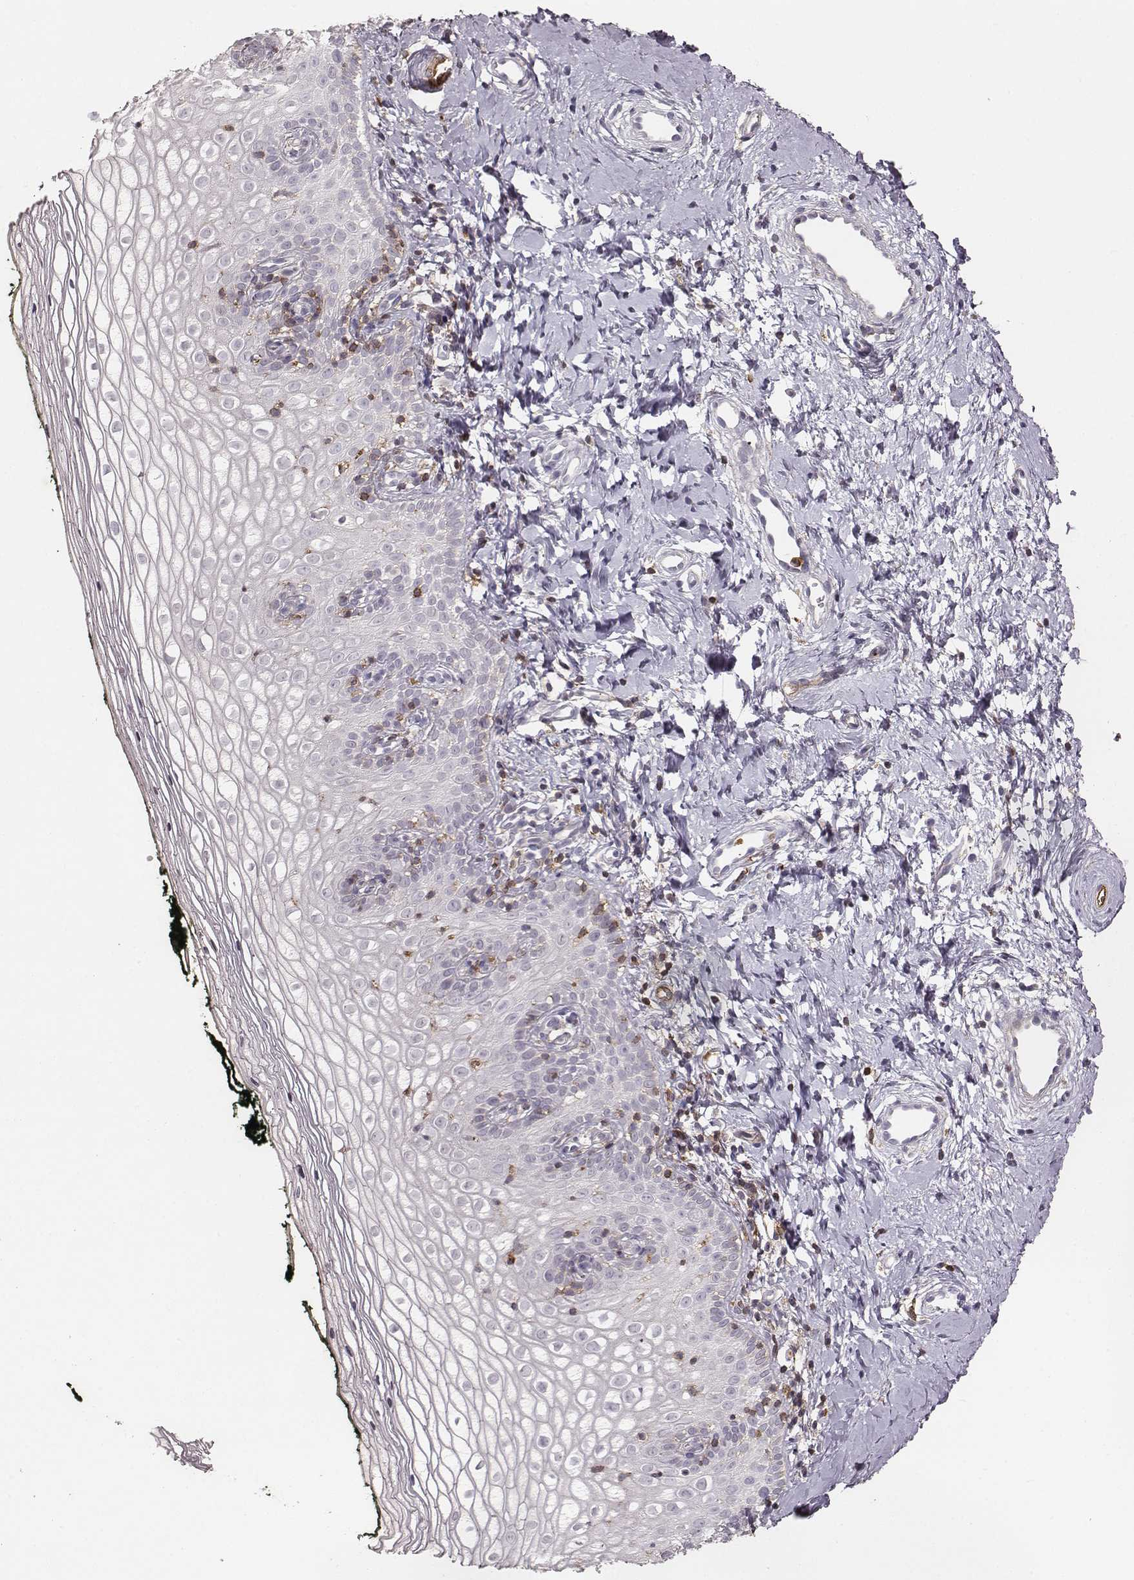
{"staining": {"intensity": "negative", "quantity": "none", "location": "none"}, "tissue": "vagina", "cell_type": "Squamous epithelial cells", "image_type": "normal", "snomed": [{"axis": "morphology", "description": "Normal tissue, NOS"}, {"axis": "topography", "description": "Vagina"}], "caption": "There is no significant expression in squamous epithelial cells of vagina.", "gene": "ZYX", "patient": {"sex": "female", "age": 47}}